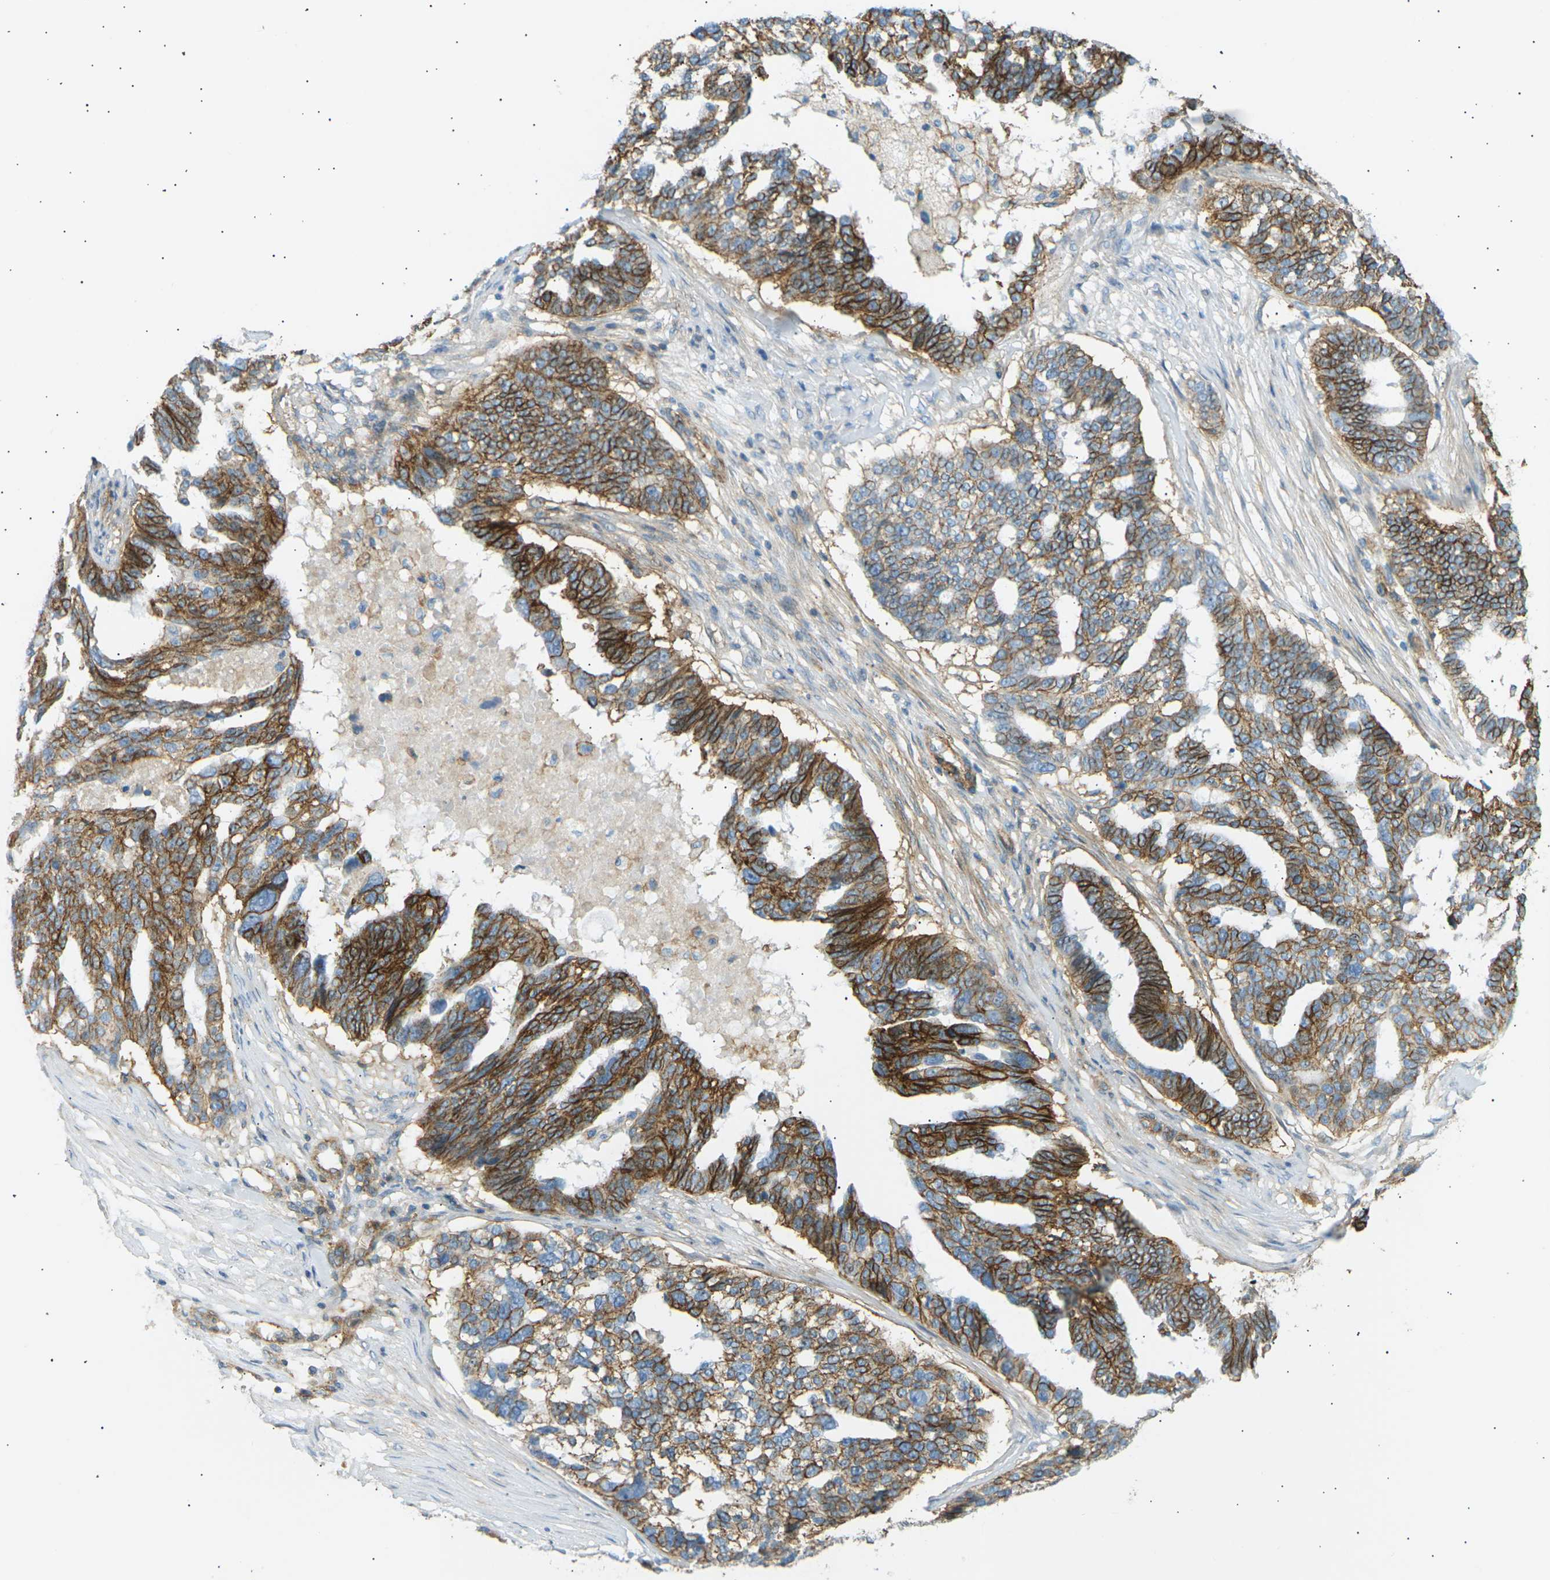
{"staining": {"intensity": "strong", "quantity": ">75%", "location": "cytoplasmic/membranous"}, "tissue": "ovarian cancer", "cell_type": "Tumor cells", "image_type": "cancer", "snomed": [{"axis": "morphology", "description": "Cystadenocarcinoma, serous, NOS"}, {"axis": "topography", "description": "Ovary"}], "caption": "High-magnification brightfield microscopy of ovarian cancer (serous cystadenocarcinoma) stained with DAB (brown) and counterstained with hematoxylin (blue). tumor cells exhibit strong cytoplasmic/membranous positivity is identified in approximately>75% of cells.", "gene": "ATP2B4", "patient": {"sex": "female", "age": 59}}